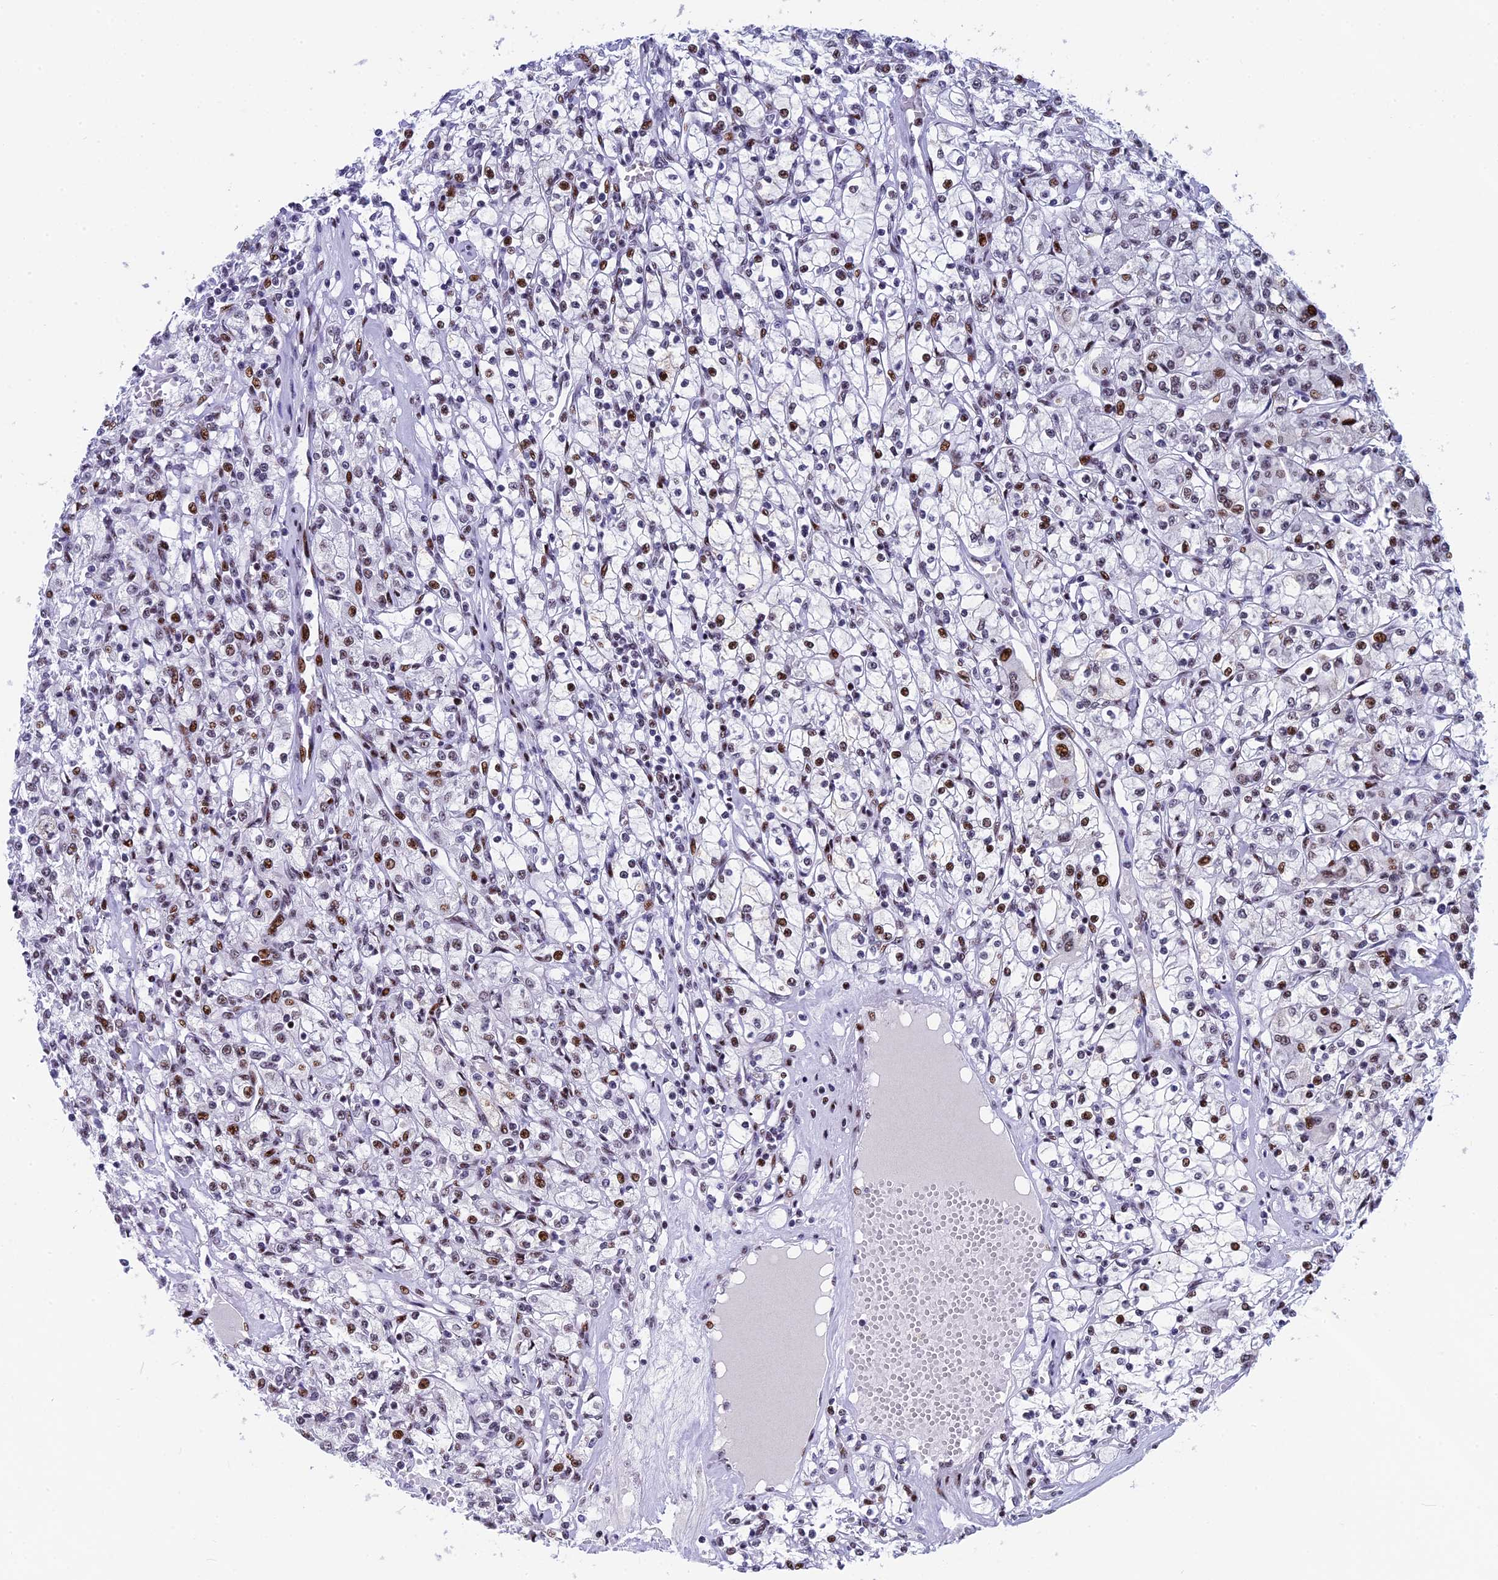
{"staining": {"intensity": "moderate", "quantity": "25%-75%", "location": "nuclear"}, "tissue": "renal cancer", "cell_type": "Tumor cells", "image_type": "cancer", "snomed": [{"axis": "morphology", "description": "Adenocarcinoma, NOS"}, {"axis": "topography", "description": "Kidney"}], "caption": "Immunohistochemistry of human renal cancer (adenocarcinoma) displays medium levels of moderate nuclear staining in about 25%-75% of tumor cells. Immunohistochemistry stains the protein of interest in brown and the nuclei are stained blue.", "gene": "NSA2", "patient": {"sex": "female", "age": 59}}